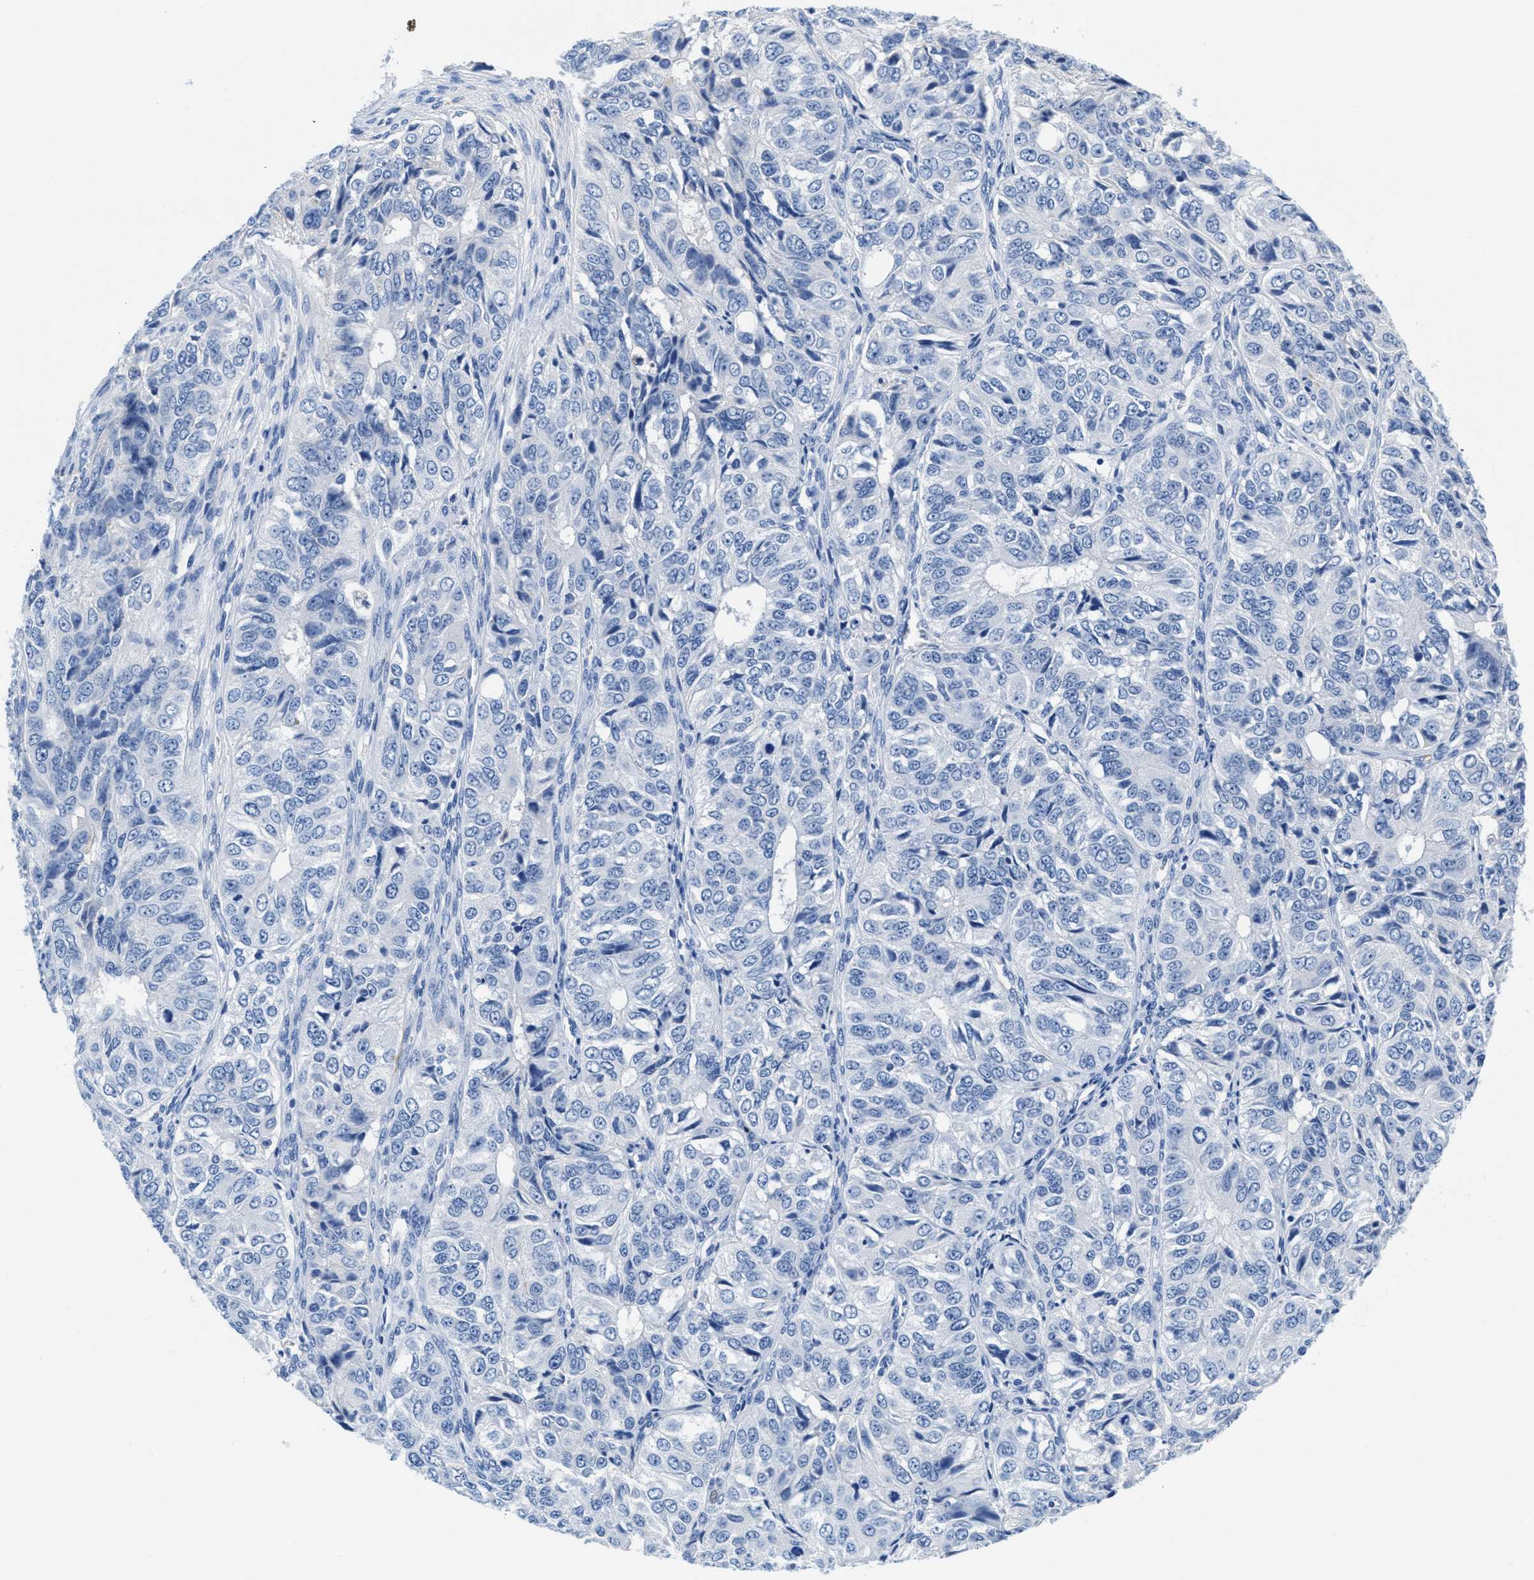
{"staining": {"intensity": "negative", "quantity": "none", "location": "none"}, "tissue": "ovarian cancer", "cell_type": "Tumor cells", "image_type": "cancer", "snomed": [{"axis": "morphology", "description": "Carcinoma, endometroid"}, {"axis": "topography", "description": "Ovary"}], "caption": "DAB (3,3'-diaminobenzidine) immunohistochemical staining of ovarian cancer shows no significant expression in tumor cells. Brightfield microscopy of immunohistochemistry (IHC) stained with DAB (brown) and hematoxylin (blue), captured at high magnification.", "gene": "SLFN13", "patient": {"sex": "female", "age": 51}}